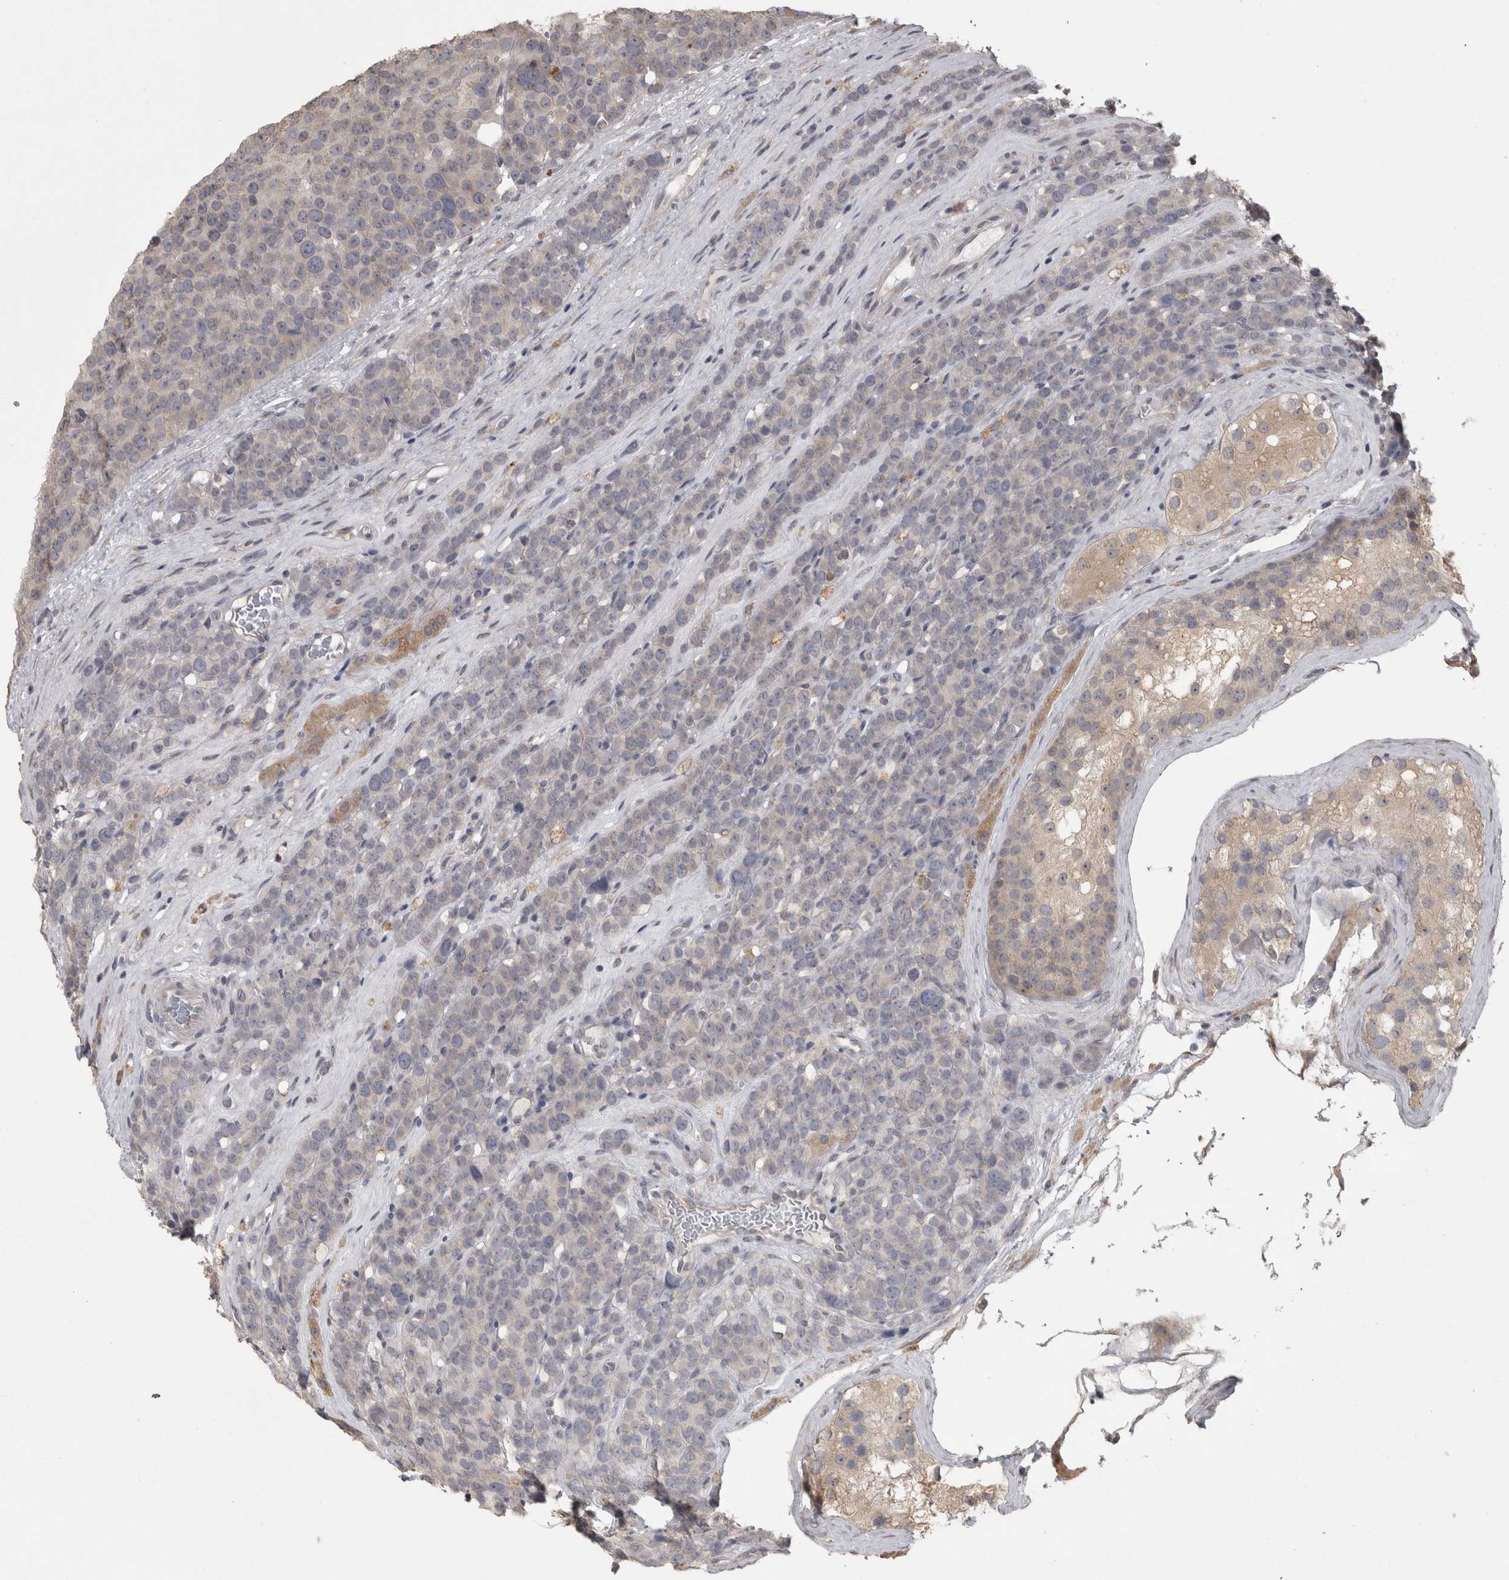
{"staining": {"intensity": "weak", "quantity": "<25%", "location": "cytoplasmic/membranous"}, "tissue": "testis cancer", "cell_type": "Tumor cells", "image_type": "cancer", "snomed": [{"axis": "morphology", "description": "Seminoma, NOS"}, {"axis": "topography", "description": "Testis"}], "caption": "Immunohistochemistry of testis cancer demonstrates no staining in tumor cells.", "gene": "RAB29", "patient": {"sex": "male", "age": 71}}